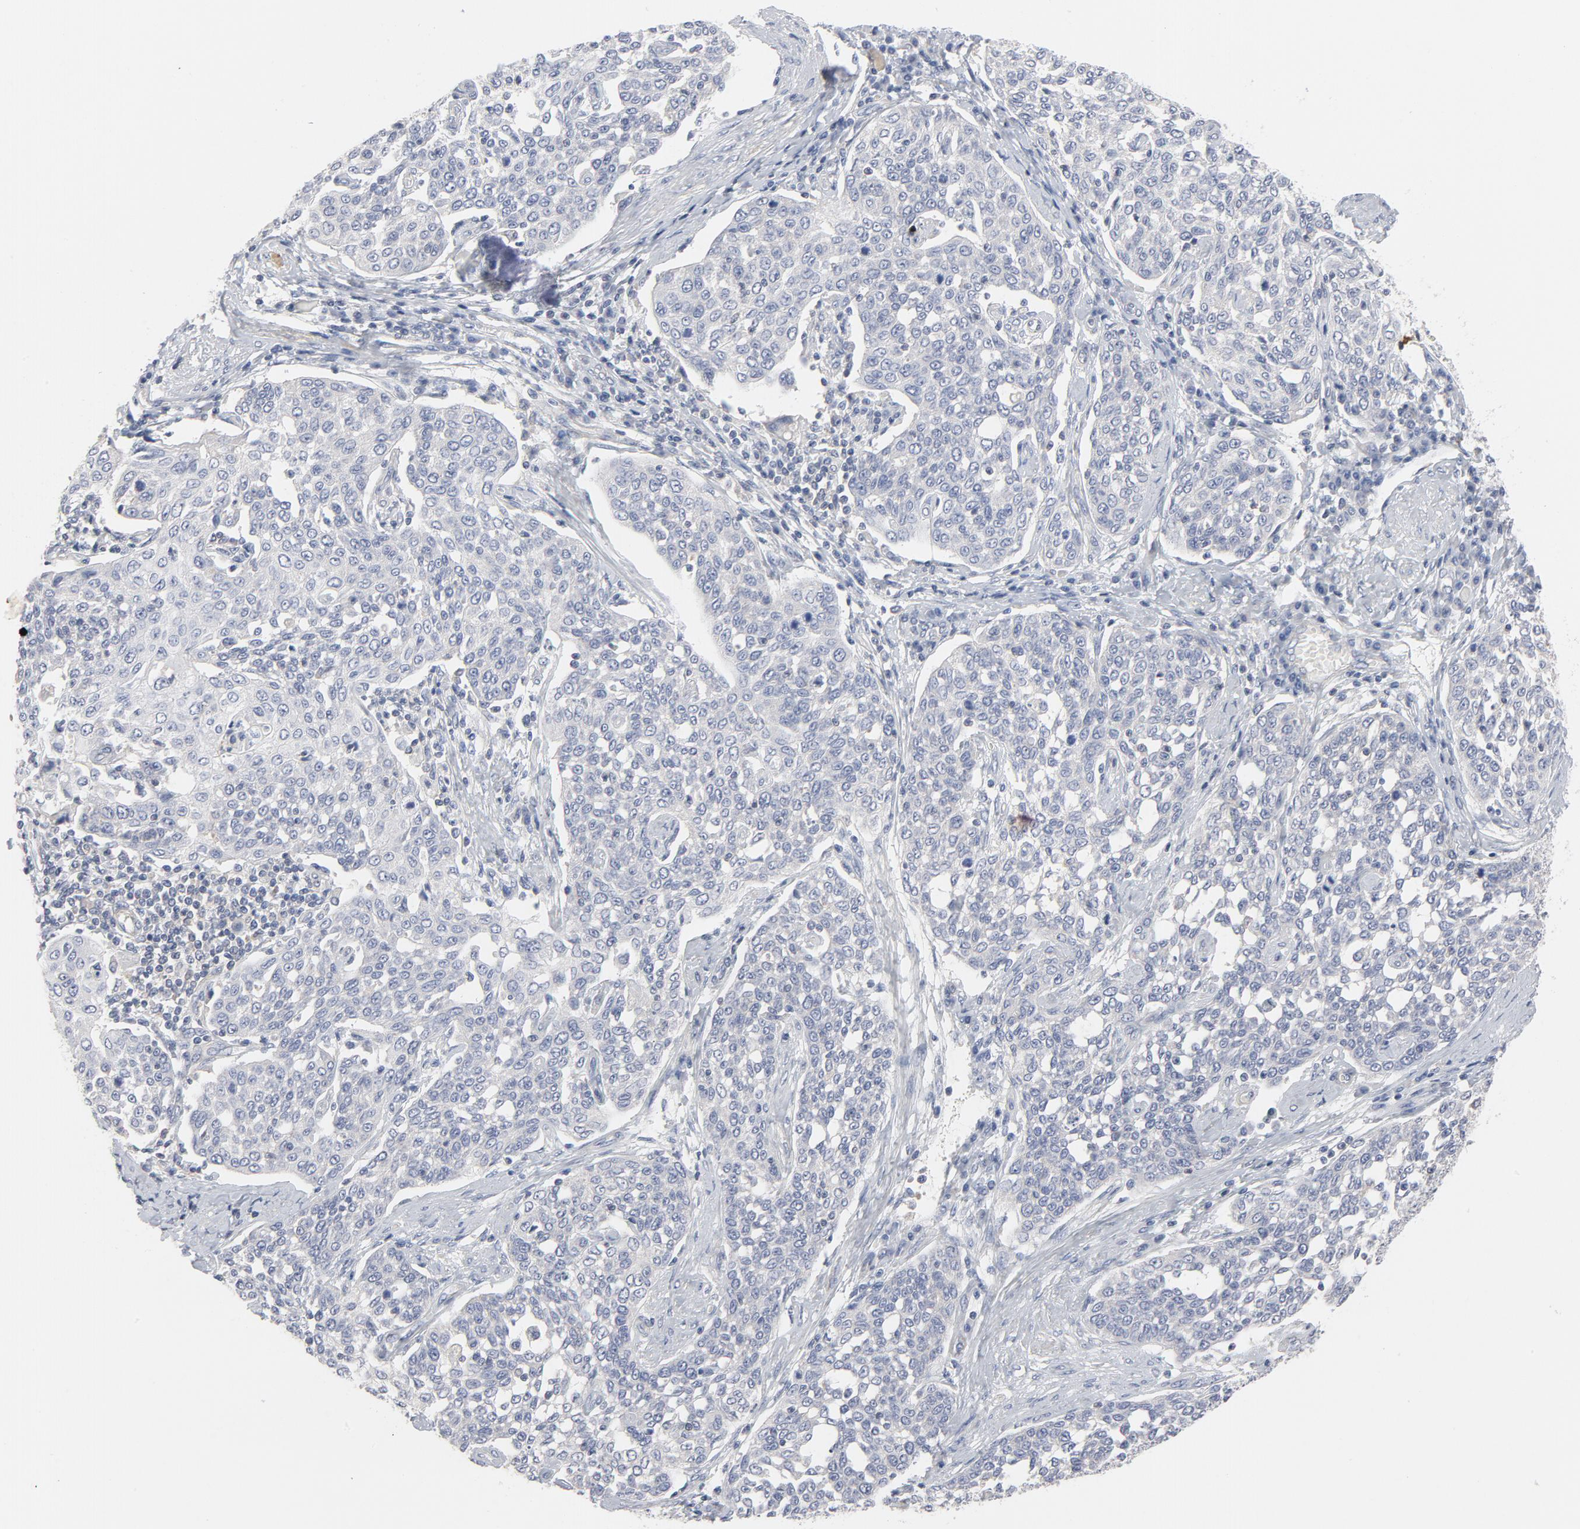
{"staining": {"intensity": "negative", "quantity": "none", "location": "none"}, "tissue": "cervical cancer", "cell_type": "Tumor cells", "image_type": "cancer", "snomed": [{"axis": "morphology", "description": "Squamous cell carcinoma, NOS"}, {"axis": "topography", "description": "Cervix"}], "caption": "Cervical squamous cell carcinoma was stained to show a protein in brown. There is no significant expression in tumor cells.", "gene": "ROCK1", "patient": {"sex": "female", "age": 34}}